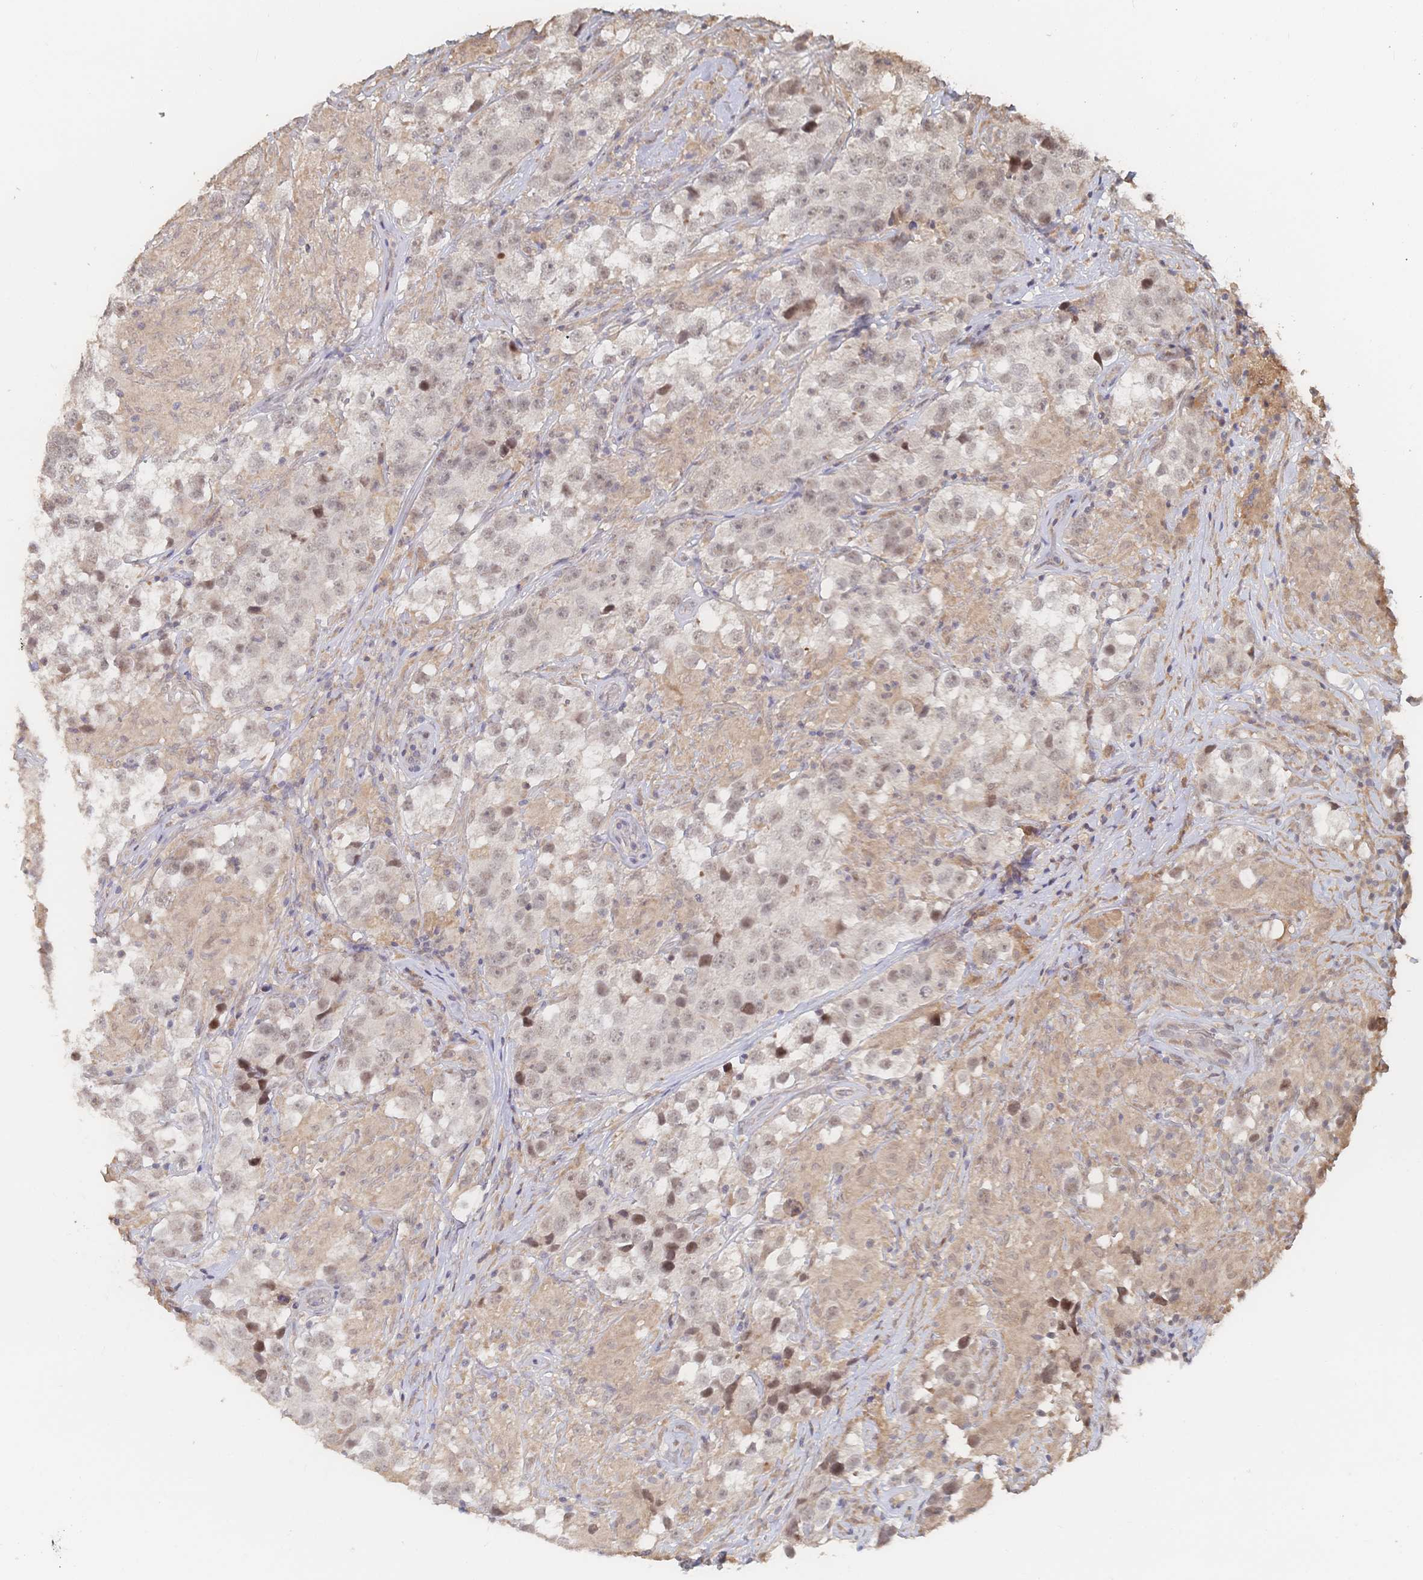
{"staining": {"intensity": "weak", "quantity": "25%-75%", "location": "nuclear"}, "tissue": "testis cancer", "cell_type": "Tumor cells", "image_type": "cancer", "snomed": [{"axis": "morphology", "description": "Seminoma, NOS"}, {"axis": "topography", "description": "Testis"}], "caption": "About 25%-75% of tumor cells in testis cancer show weak nuclear protein positivity as visualized by brown immunohistochemical staining.", "gene": "LRP5", "patient": {"sex": "male", "age": 46}}